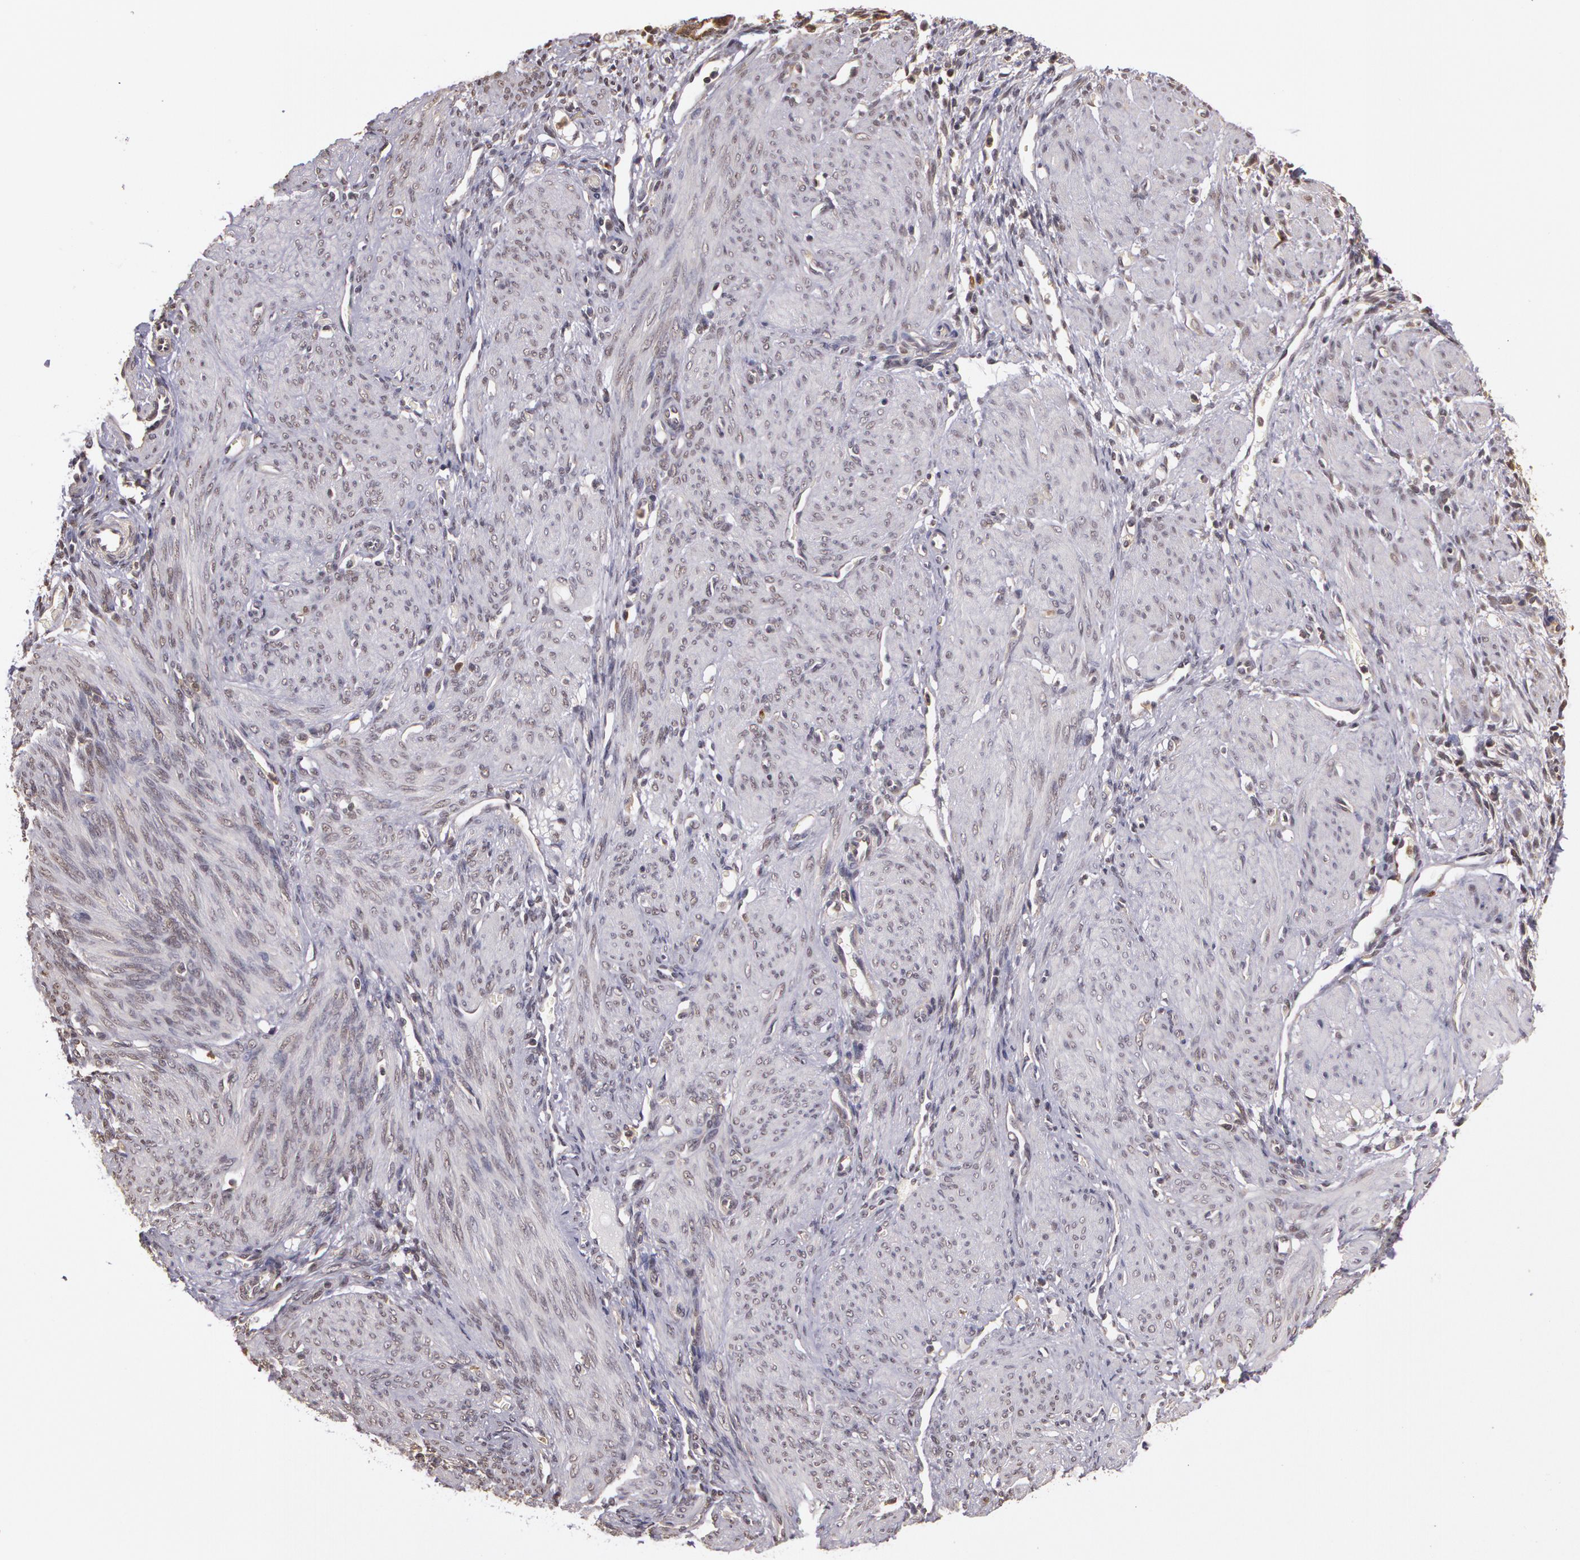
{"staining": {"intensity": "negative", "quantity": "none", "location": "none"}, "tissue": "endometrium", "cell_type": "Cells in endometrial stroma", "image_type": "normal", "snomed": [{"axis": "morphology", "description": "Normal tissue, NOS"}, {"axis": "topography", "description": "Endometrium"}], "caption": "Unremarkable endometrium was stained to show a protein in brown. There is no significant expression in cells in endometrial stroma. (Stains: DAB immunohistochemistry with hematoxylin counter stain, Microscopy: brightfield microscopy at high magnification).", "gene": "AHSA1", "patient": {"sex": "female", "age": 72}}